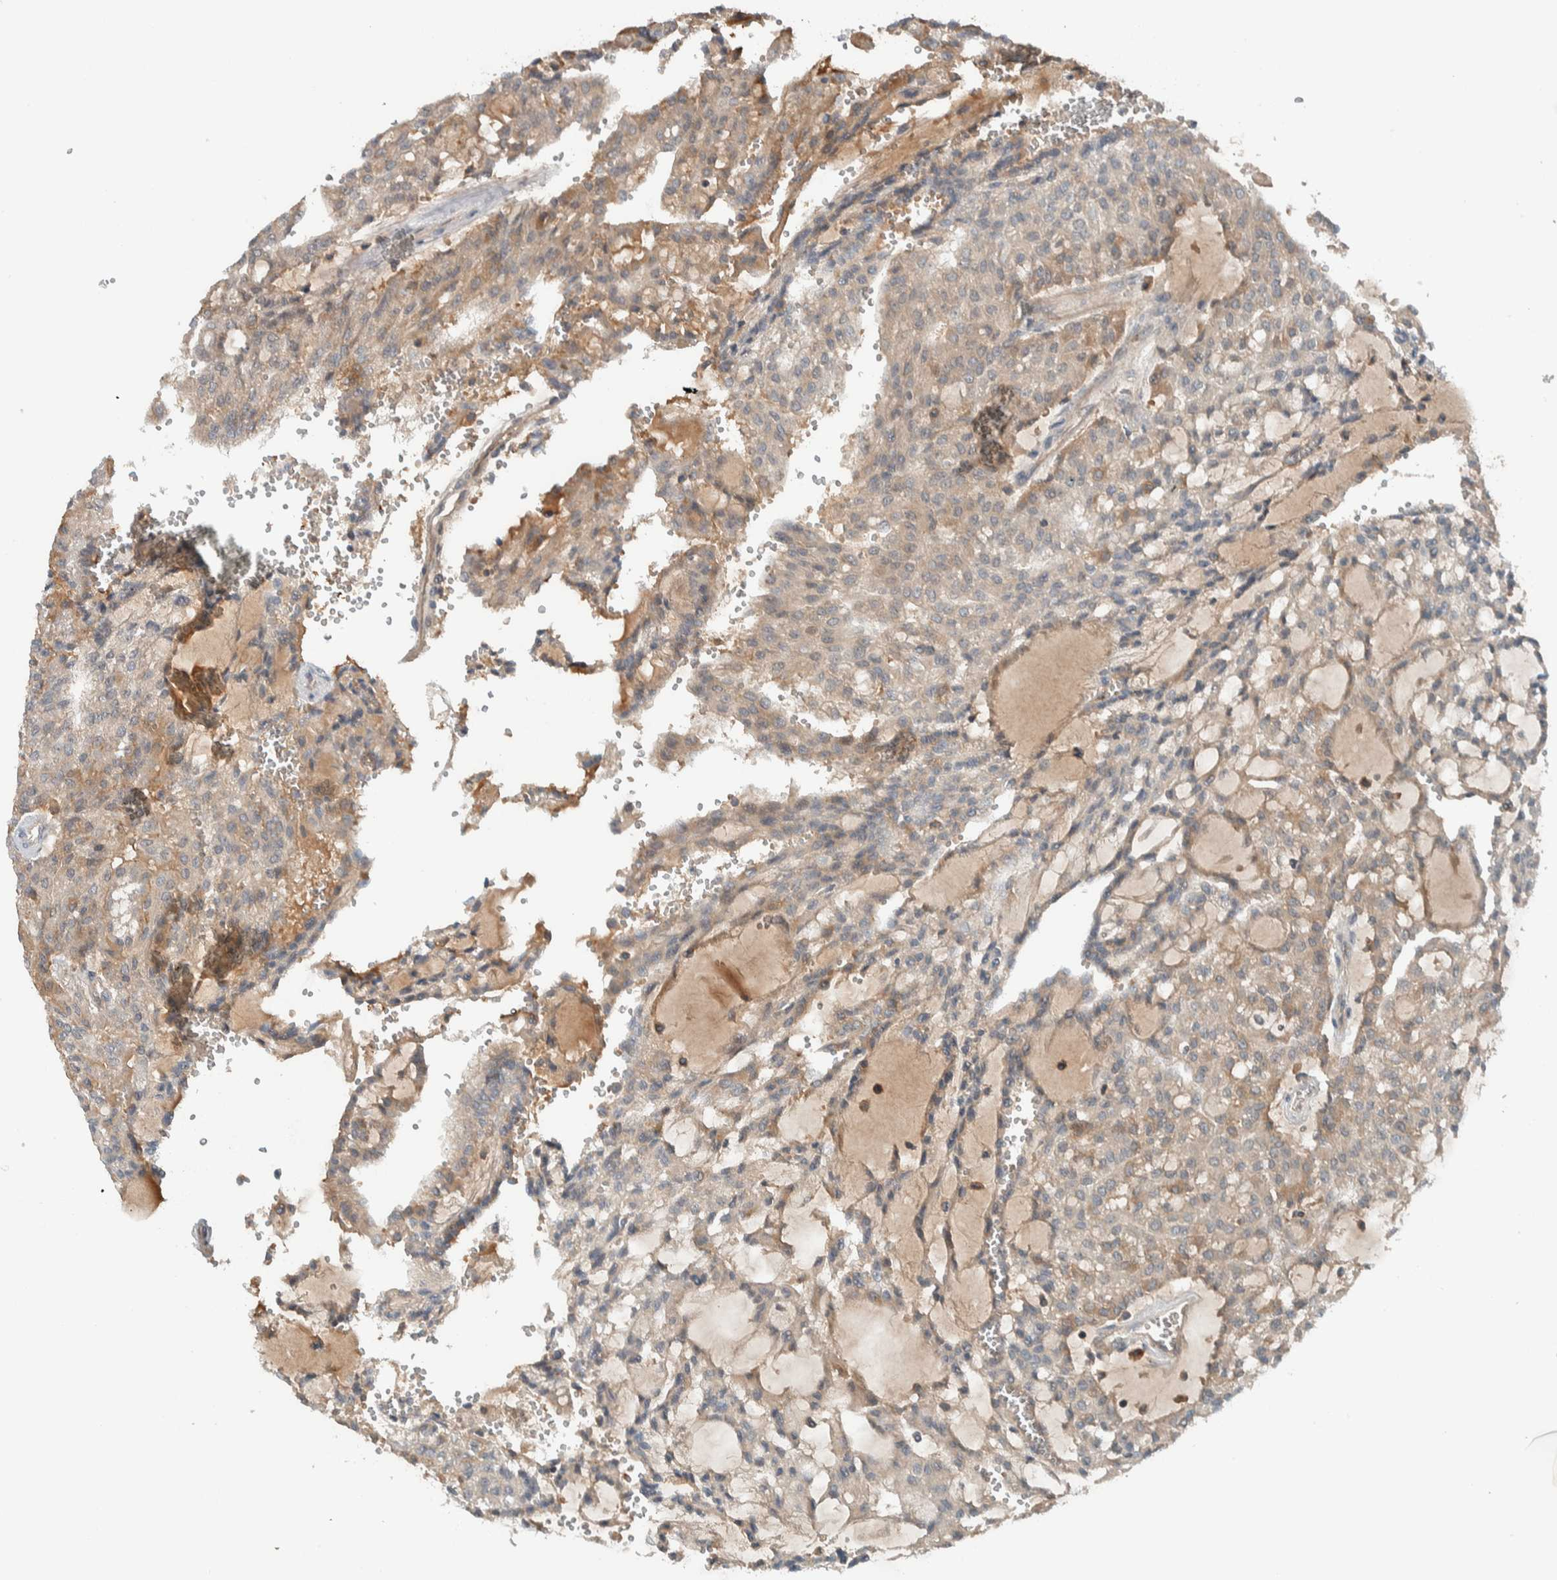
{"staining": {"intensity": "weak", "quantity": ">75%", "location": "cytoplasmic/membranous"}, "tissue": "renal cancer", "cell_type": "Tumor cells", "image_type": "cancer", "snomed": [{"axis": "morphology", "description": "Adenocarcinoma, NOS"}, {"axis": "topography", "description": "Kidney"}], "caption": "A brown stain shows weak cytoplasmic/membranous staining of a protein in renal cancer (adenocarcinoma) tumor cells.", "gene": "ARMC7", "patient": {"sex": "male", "age": 63}}